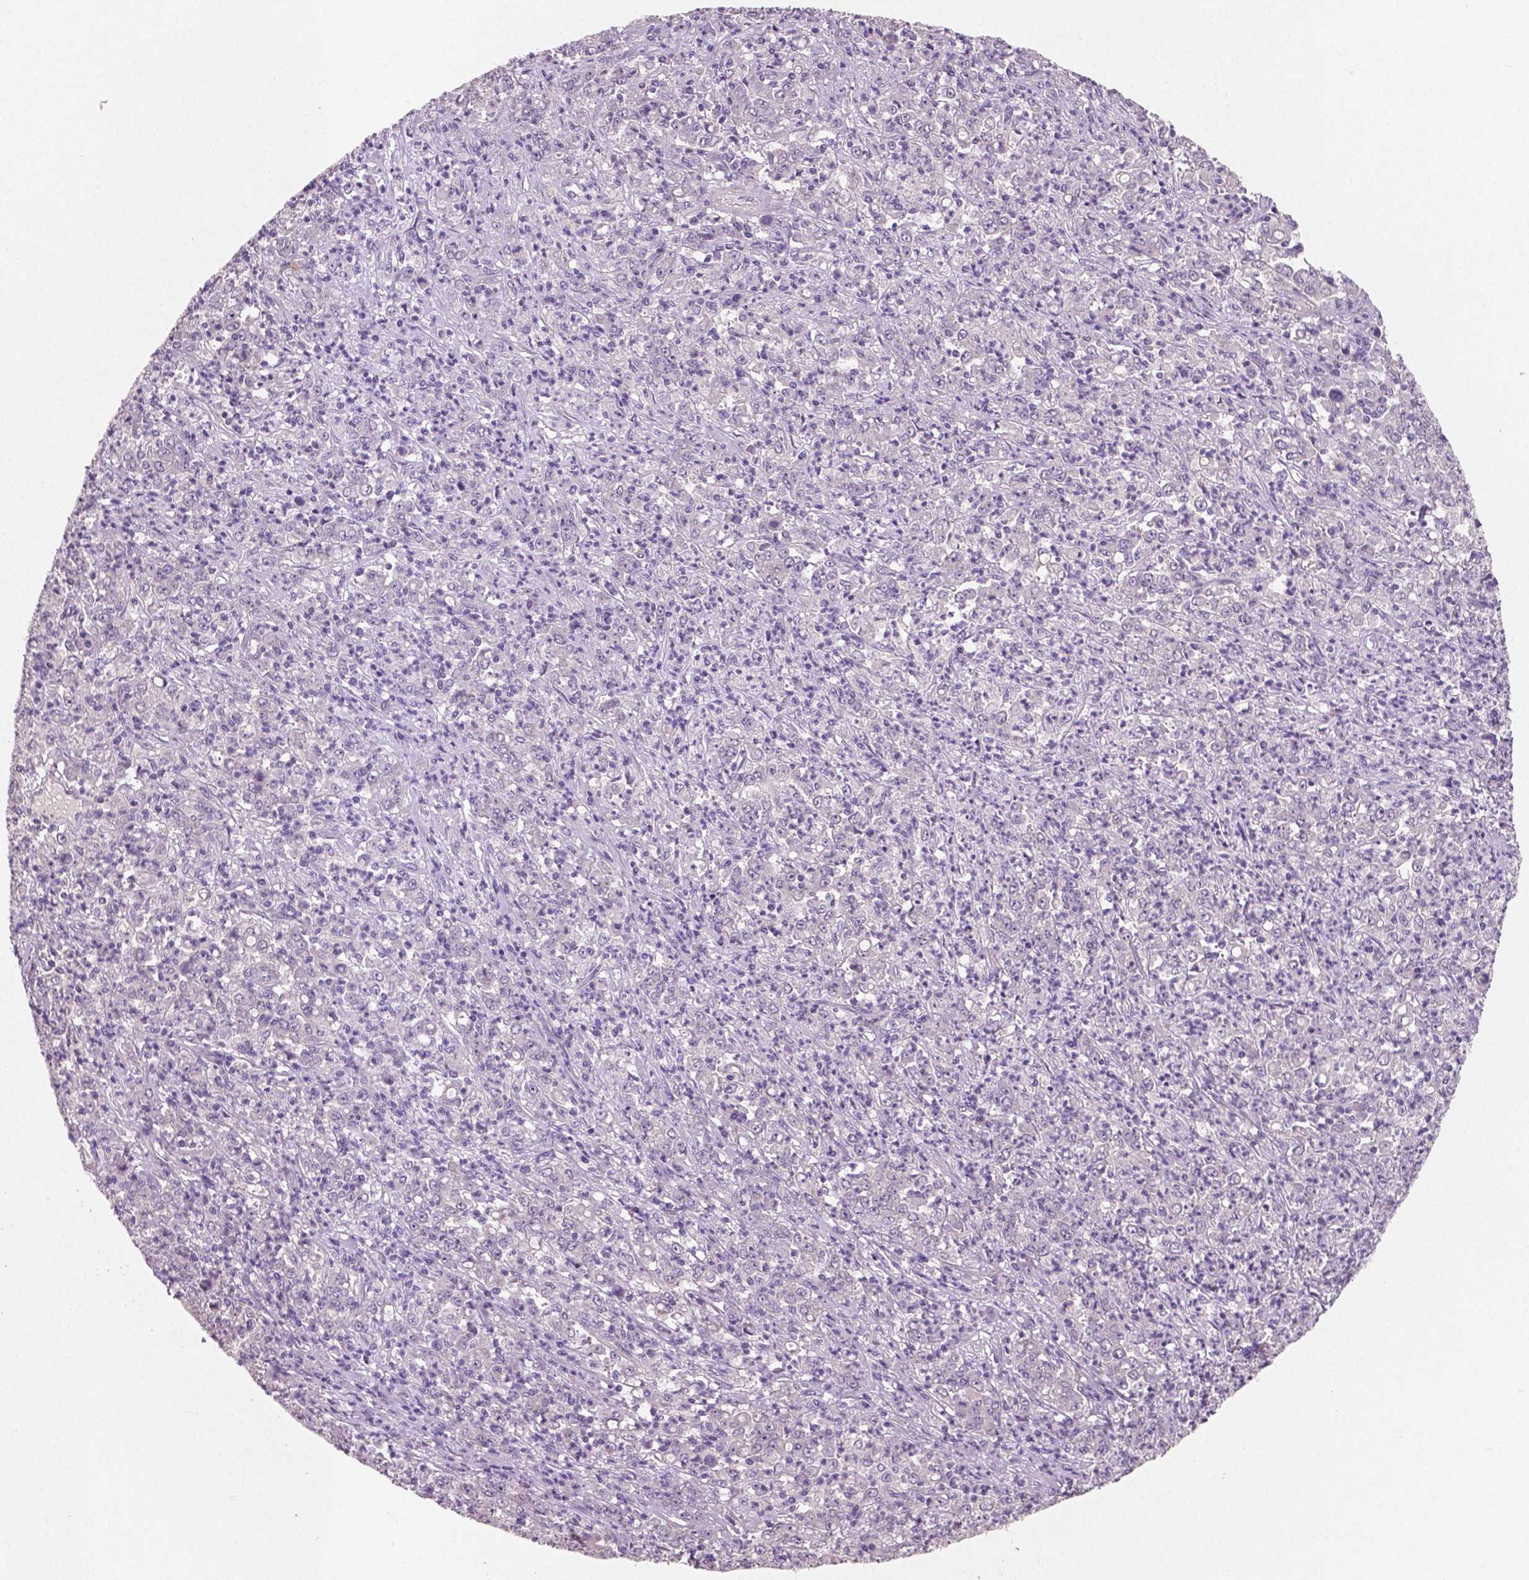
{"staining": {"intensity": "negative", "quantity": "none", "location": "none"}, "tissue": "stomach cancer", "cell_type": "Tumor cells", "image_type": "cancer", "snomed": [{"axis": "morphology", "description": "Adenocarcinoma, NOS"}, {"axis": "topography", "description": "Stomach, lower"}], "caption": "Immunohistochemical staining of stomach adenocarcinoma demonstrates no significant positivity in tumor cells. The staining was performed using DAB to visualize the protein expression in brown, while the nuclei were stained in blue with hematoxylin (Magnification: 20x).", "gene": "LSM14B", "patient": {"sex": "female", "age": 71}}